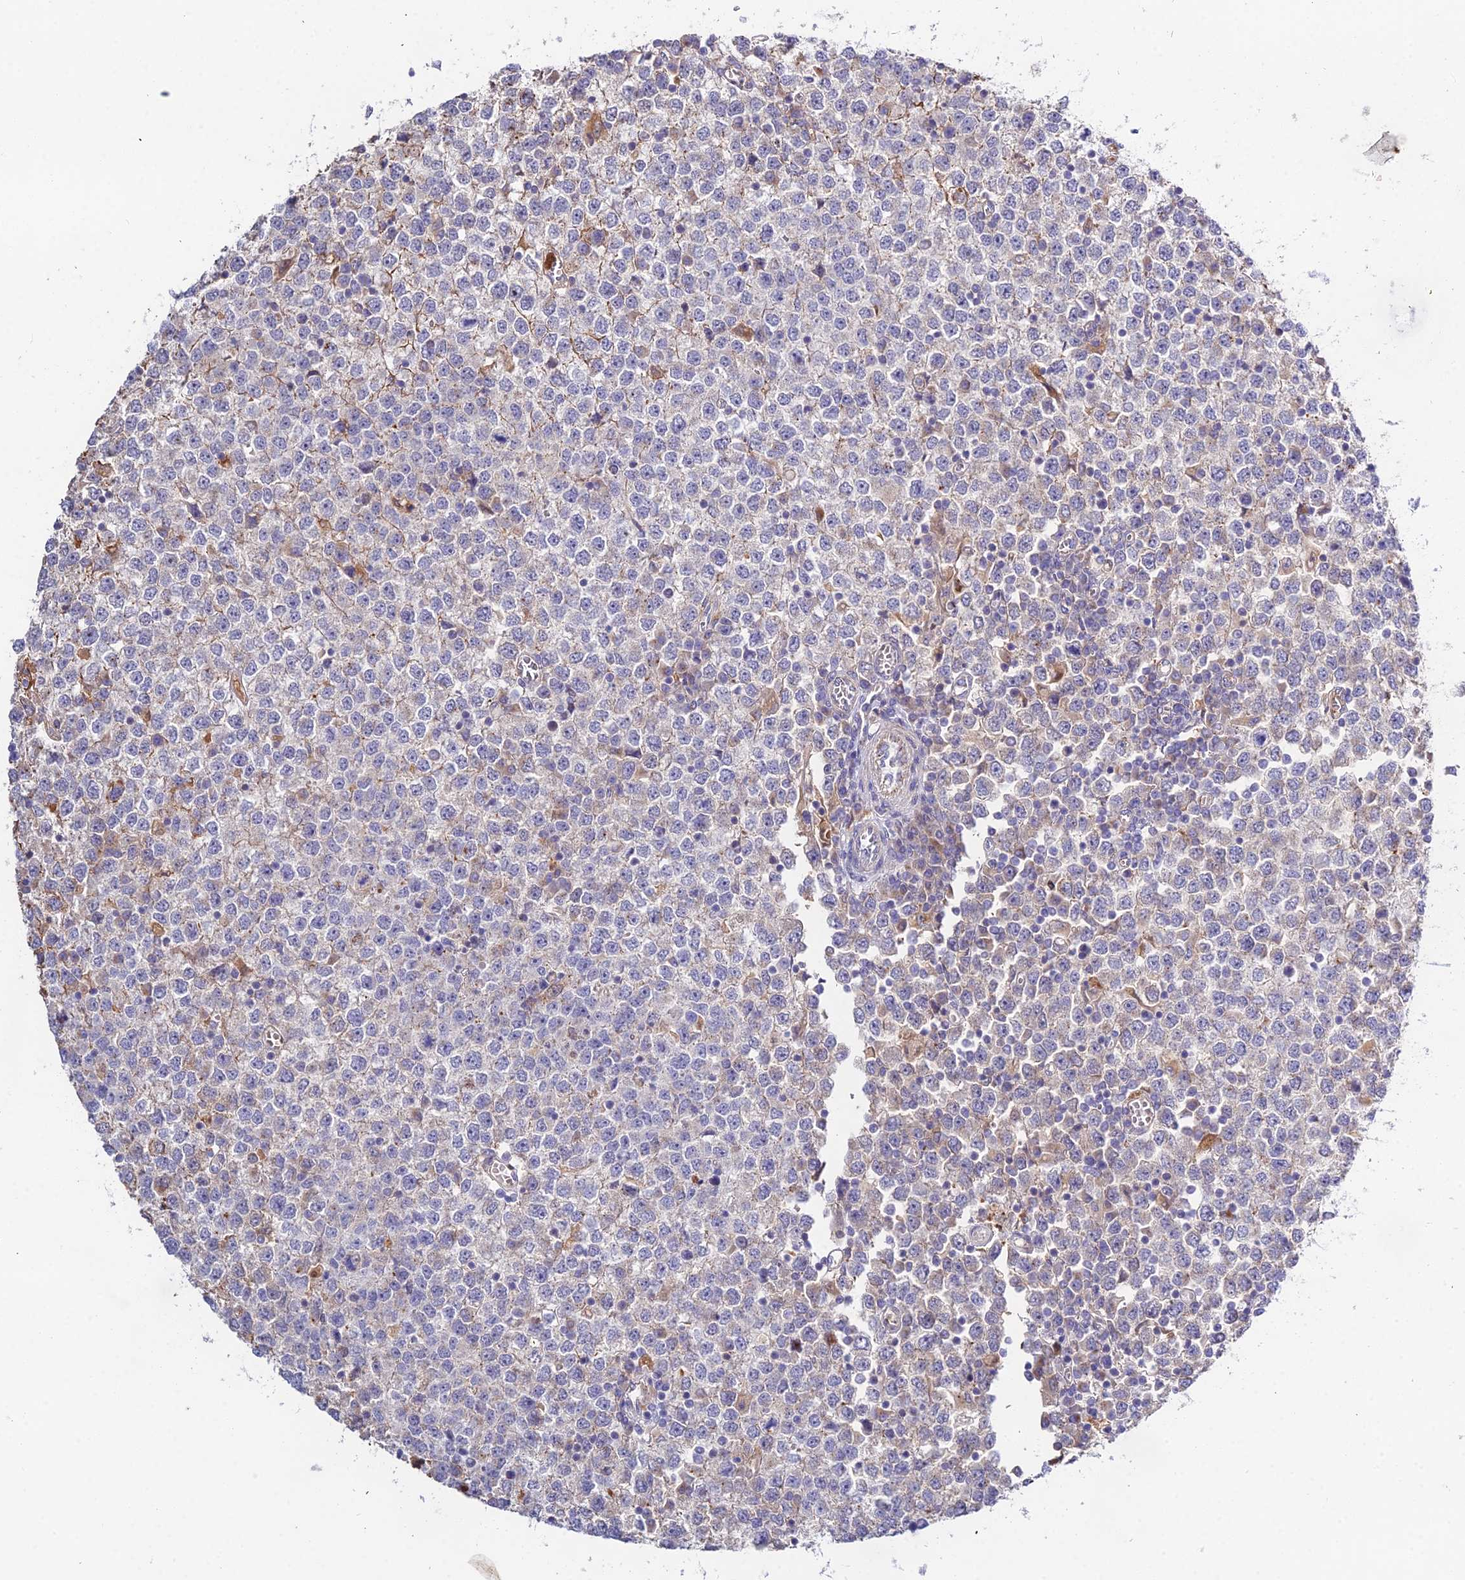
{"staining": {"intensity": "negative", "quantity": "none", "location": "none"}, "tissue": "testis cancer", "cell_type": "Tumor cells", "image_type": "cancer", "snomed": [{"axis": "morphology", "description": "Seminoma, NOS"}, {"axis": "topography", "description": "Testis"}], "caption": "IHC image of neoplastic tissue: seminoma (testis) stained with DAB (3,3'-diaminobenzidine) shows no significant protein expression in tumor cells.", "gene": "EID2", "patient": {"sex": "male", "age": 65}}